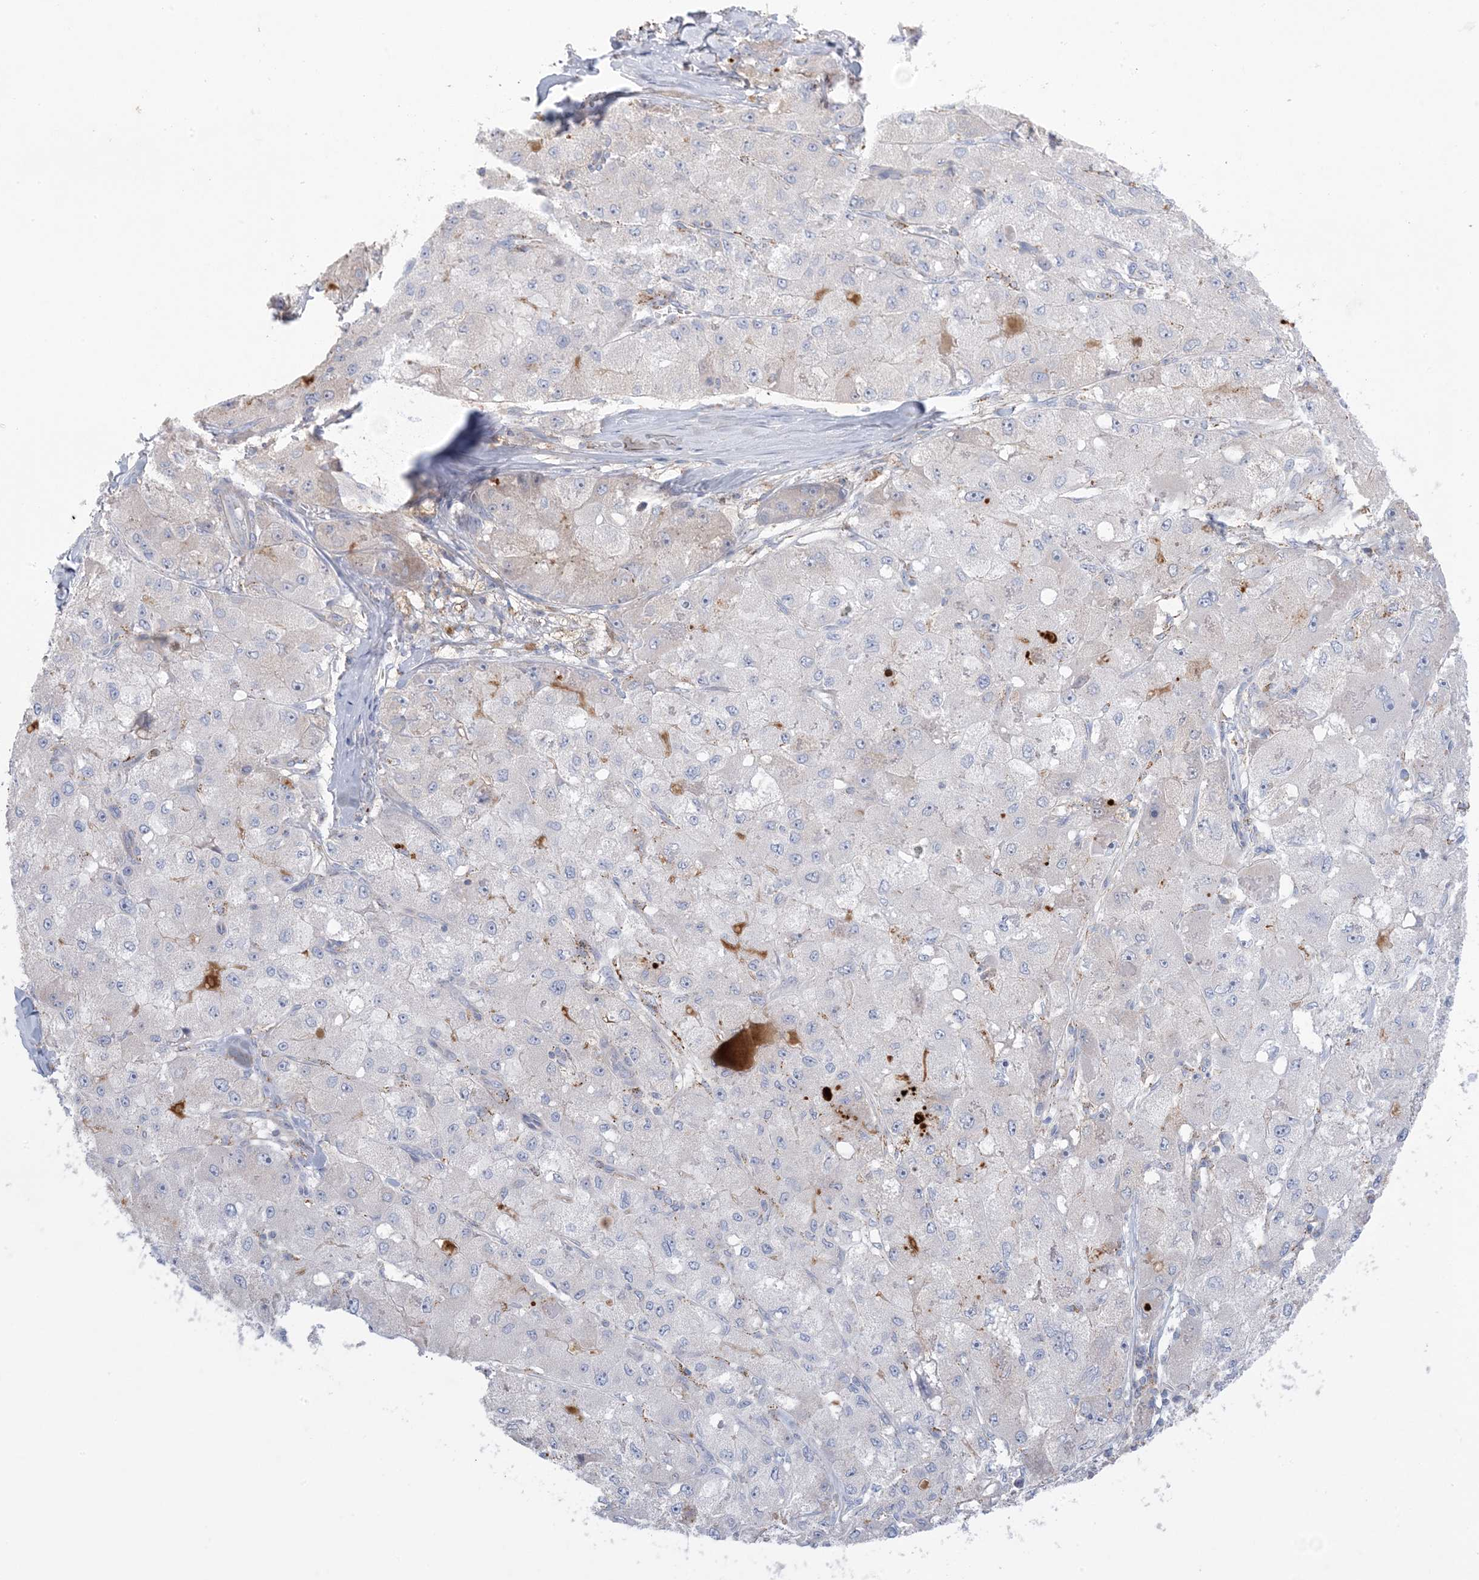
{"staining": {"intensity": "negative", "quantity": "none", "location": "none"}, "tissue": "liver cancer", "cell_type": "Tumor cells", "image_type": "cancer", "snomed": [{"axis": "morphology", "description": "Carcinoma, Hepatocellular, NOS"}, {"axis": "topography", "description": "Liver"}], "caption": "Hepatocellular carcinoma (liver) was stained to show a protein in brown. There is no significant positivity in tumor cells.", "gene": "KCTD6", "patient": {"sex": "male", "age": 80}}